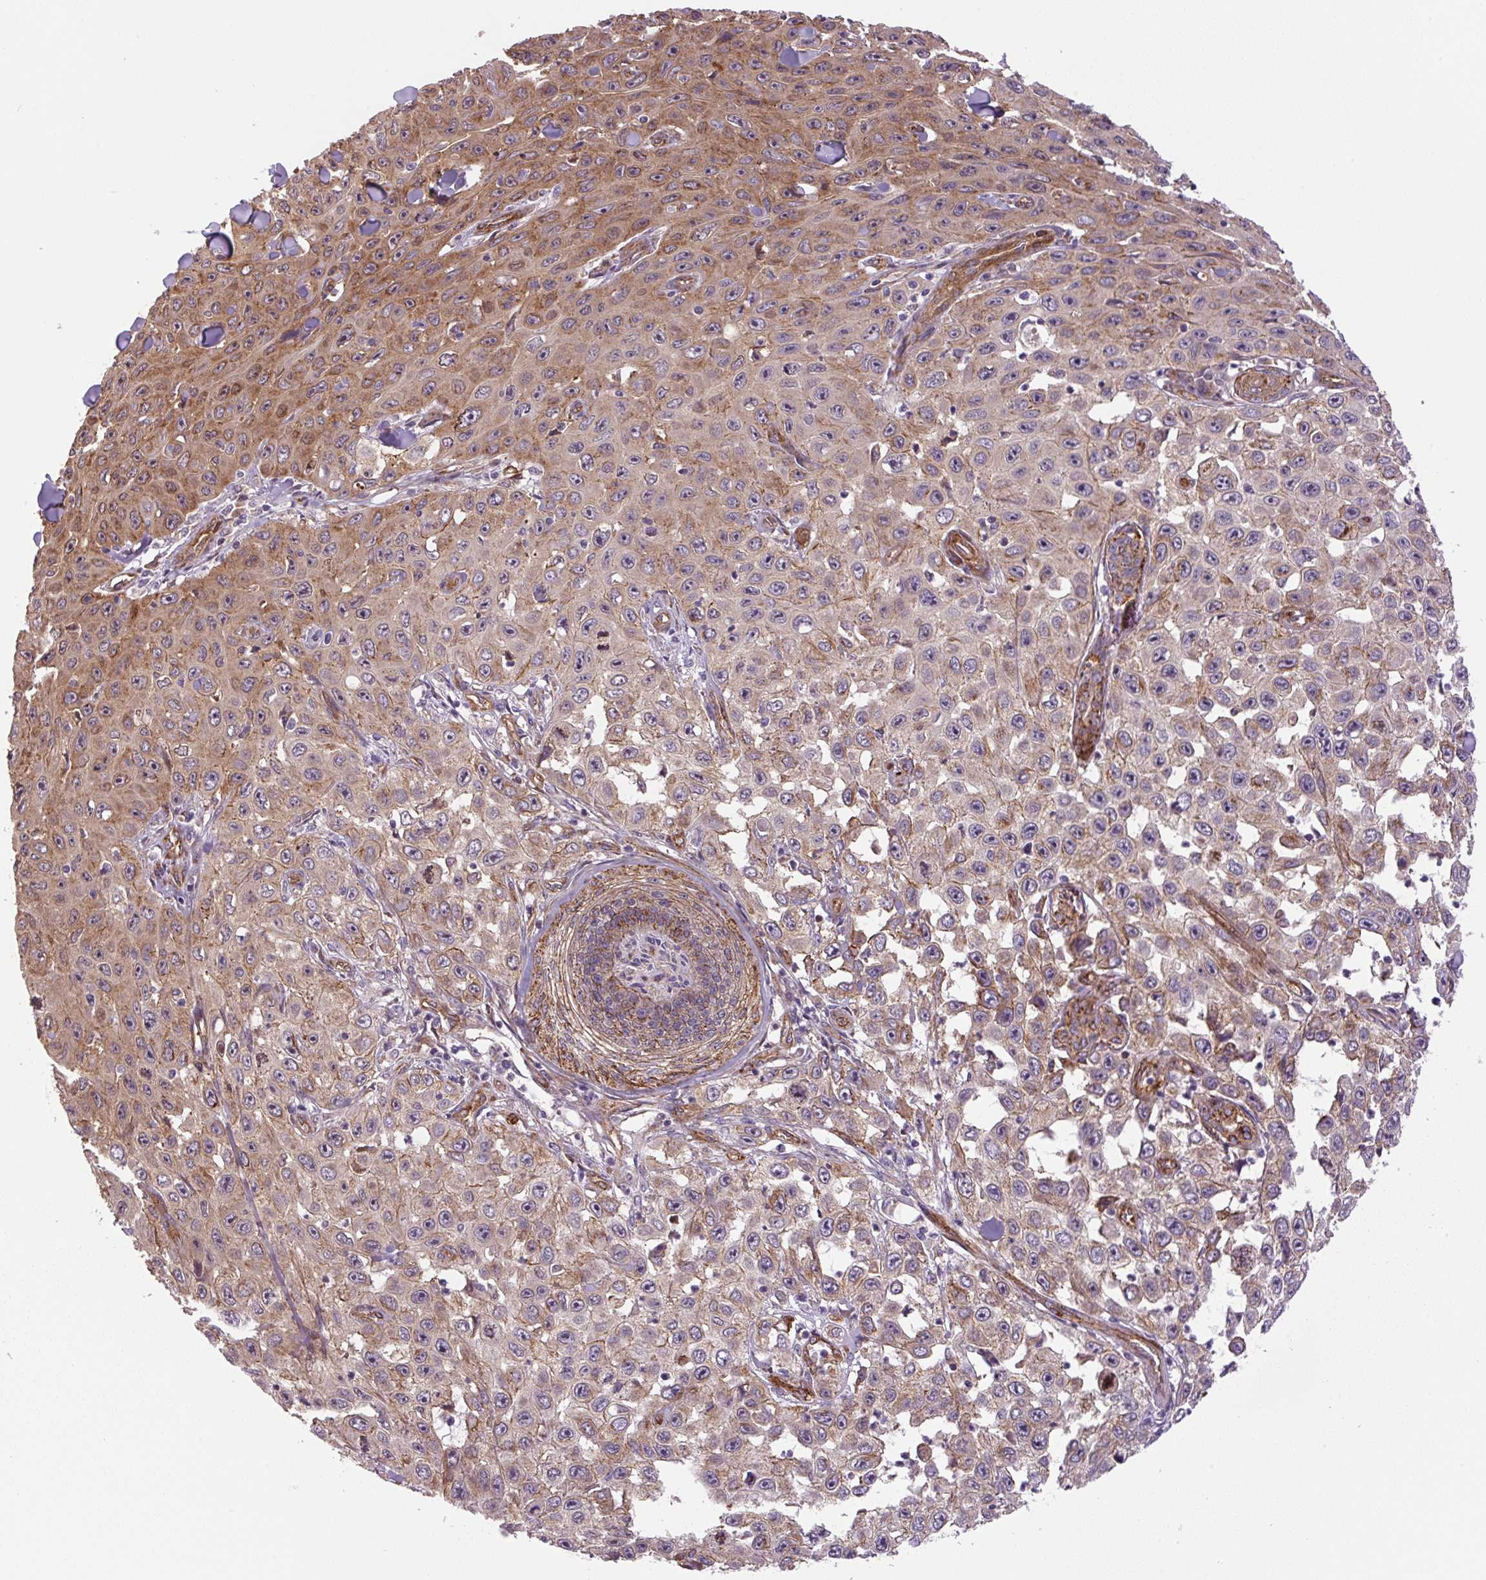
{"staining": {"intensity": "moderate", "quantity": ">75%", "location": "cytoplasmic/membranous"}, "tissue": "skin cancer", "cell_type": "Tumor cells", "image_type": "cancer", "snomed": [{"axis": "morphology", "description": "Squamous cell carcinoma, NOS"}, {"axis": "topography", "description": "Skin"}], "caption": "This image shows IHC staining of squamous cell carcinoma (skin), with medium moderate cytoplasmic/membranous expression in about >75% of tumor cells.", "gene": "SEPTIN10", "patient": {"sex": "male", "age": 82}}